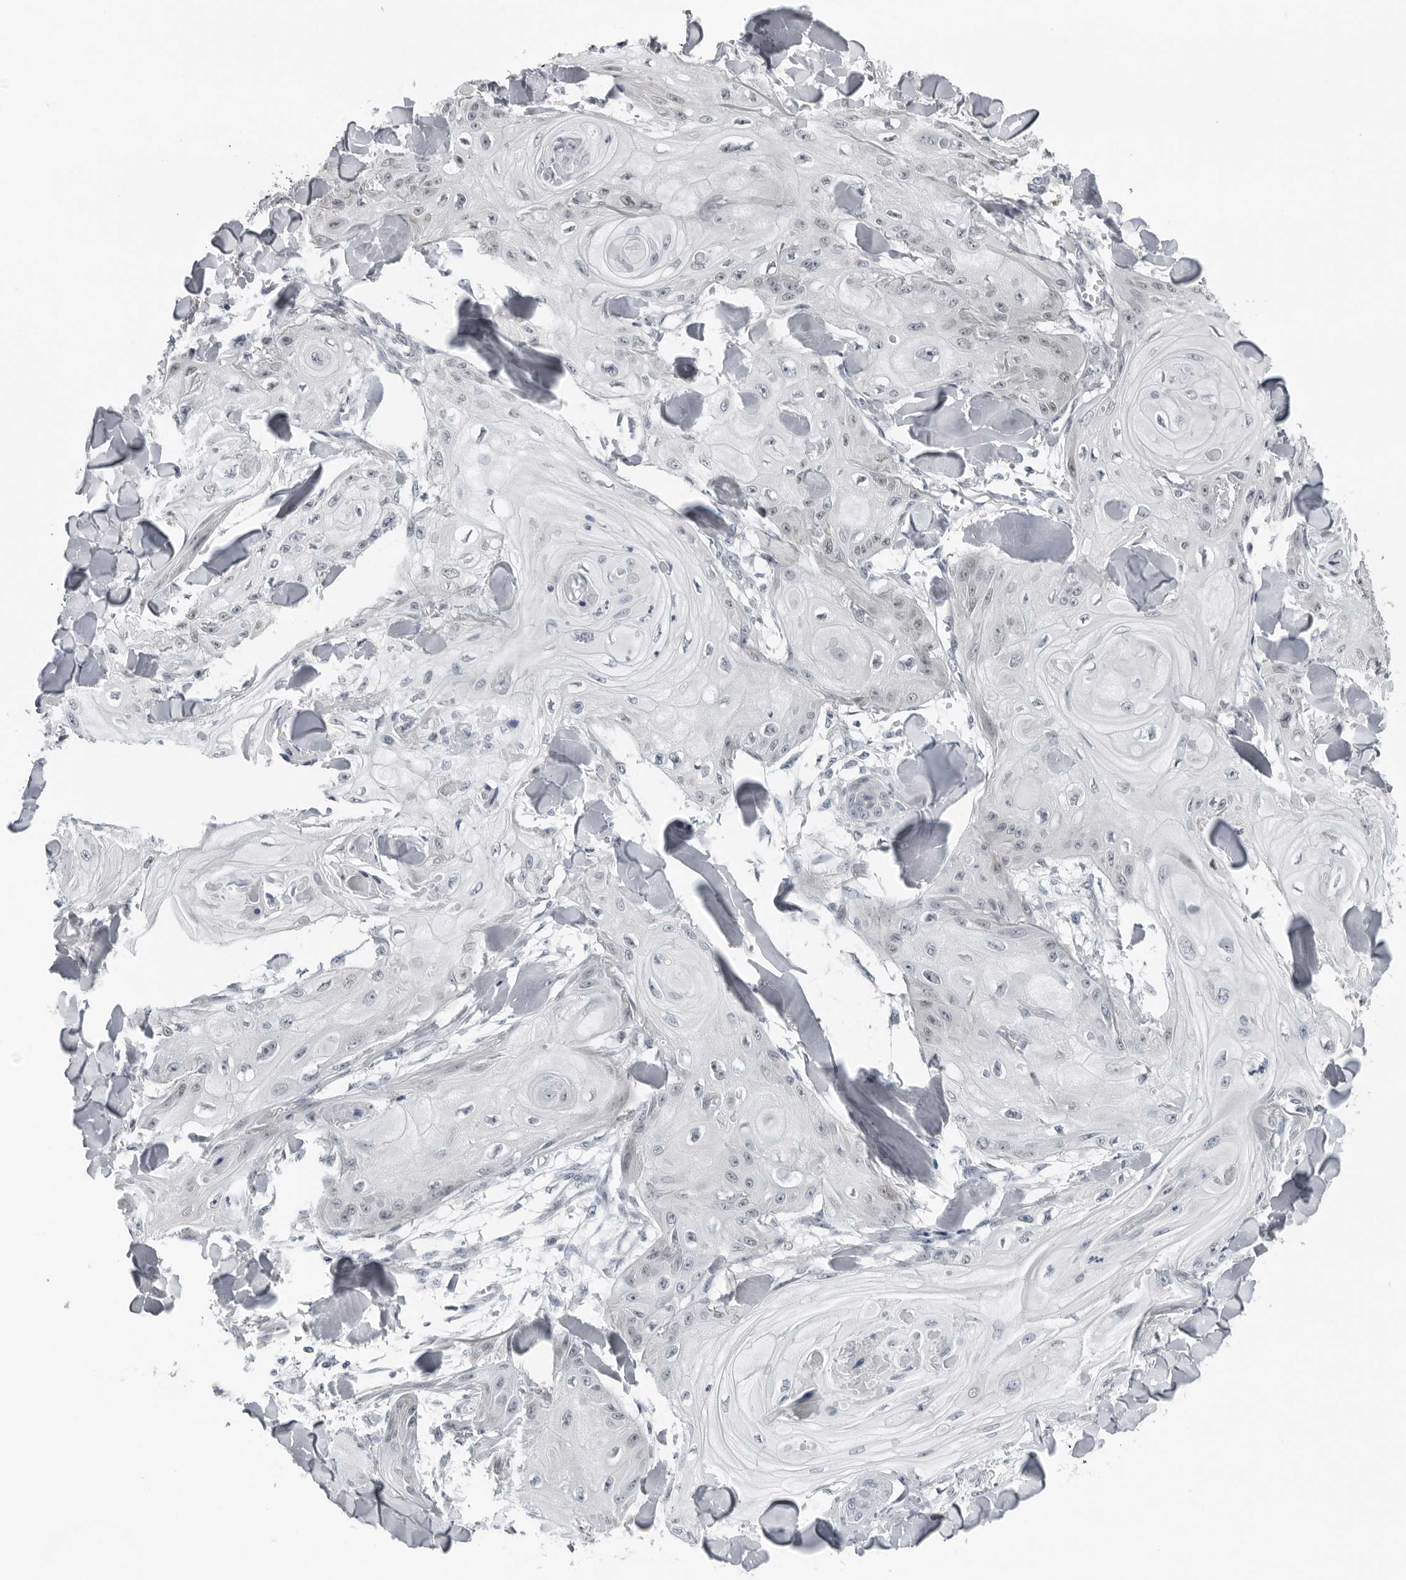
{"staining": {"intensity": "negative", "quantity": "none", "location": "none"}, "tissue": "skin cancer", "cell_type": "Tumor cells", "image_type": "cancer", "snomed": [{"axis": "morphology", "description": "Squamous cell carcinoma, NOS"}, {"axis": "topography", "description": "Skin"}], "caption": "High magnification brightfield microscopy of skin squamous cell carcinoma stained with DAB (brown) and counterstained with hematoxylin (blue): tumor cells show no significant expression.", "gene": "PPP1R42", "patient": {"sex": "male", "age": 74}}